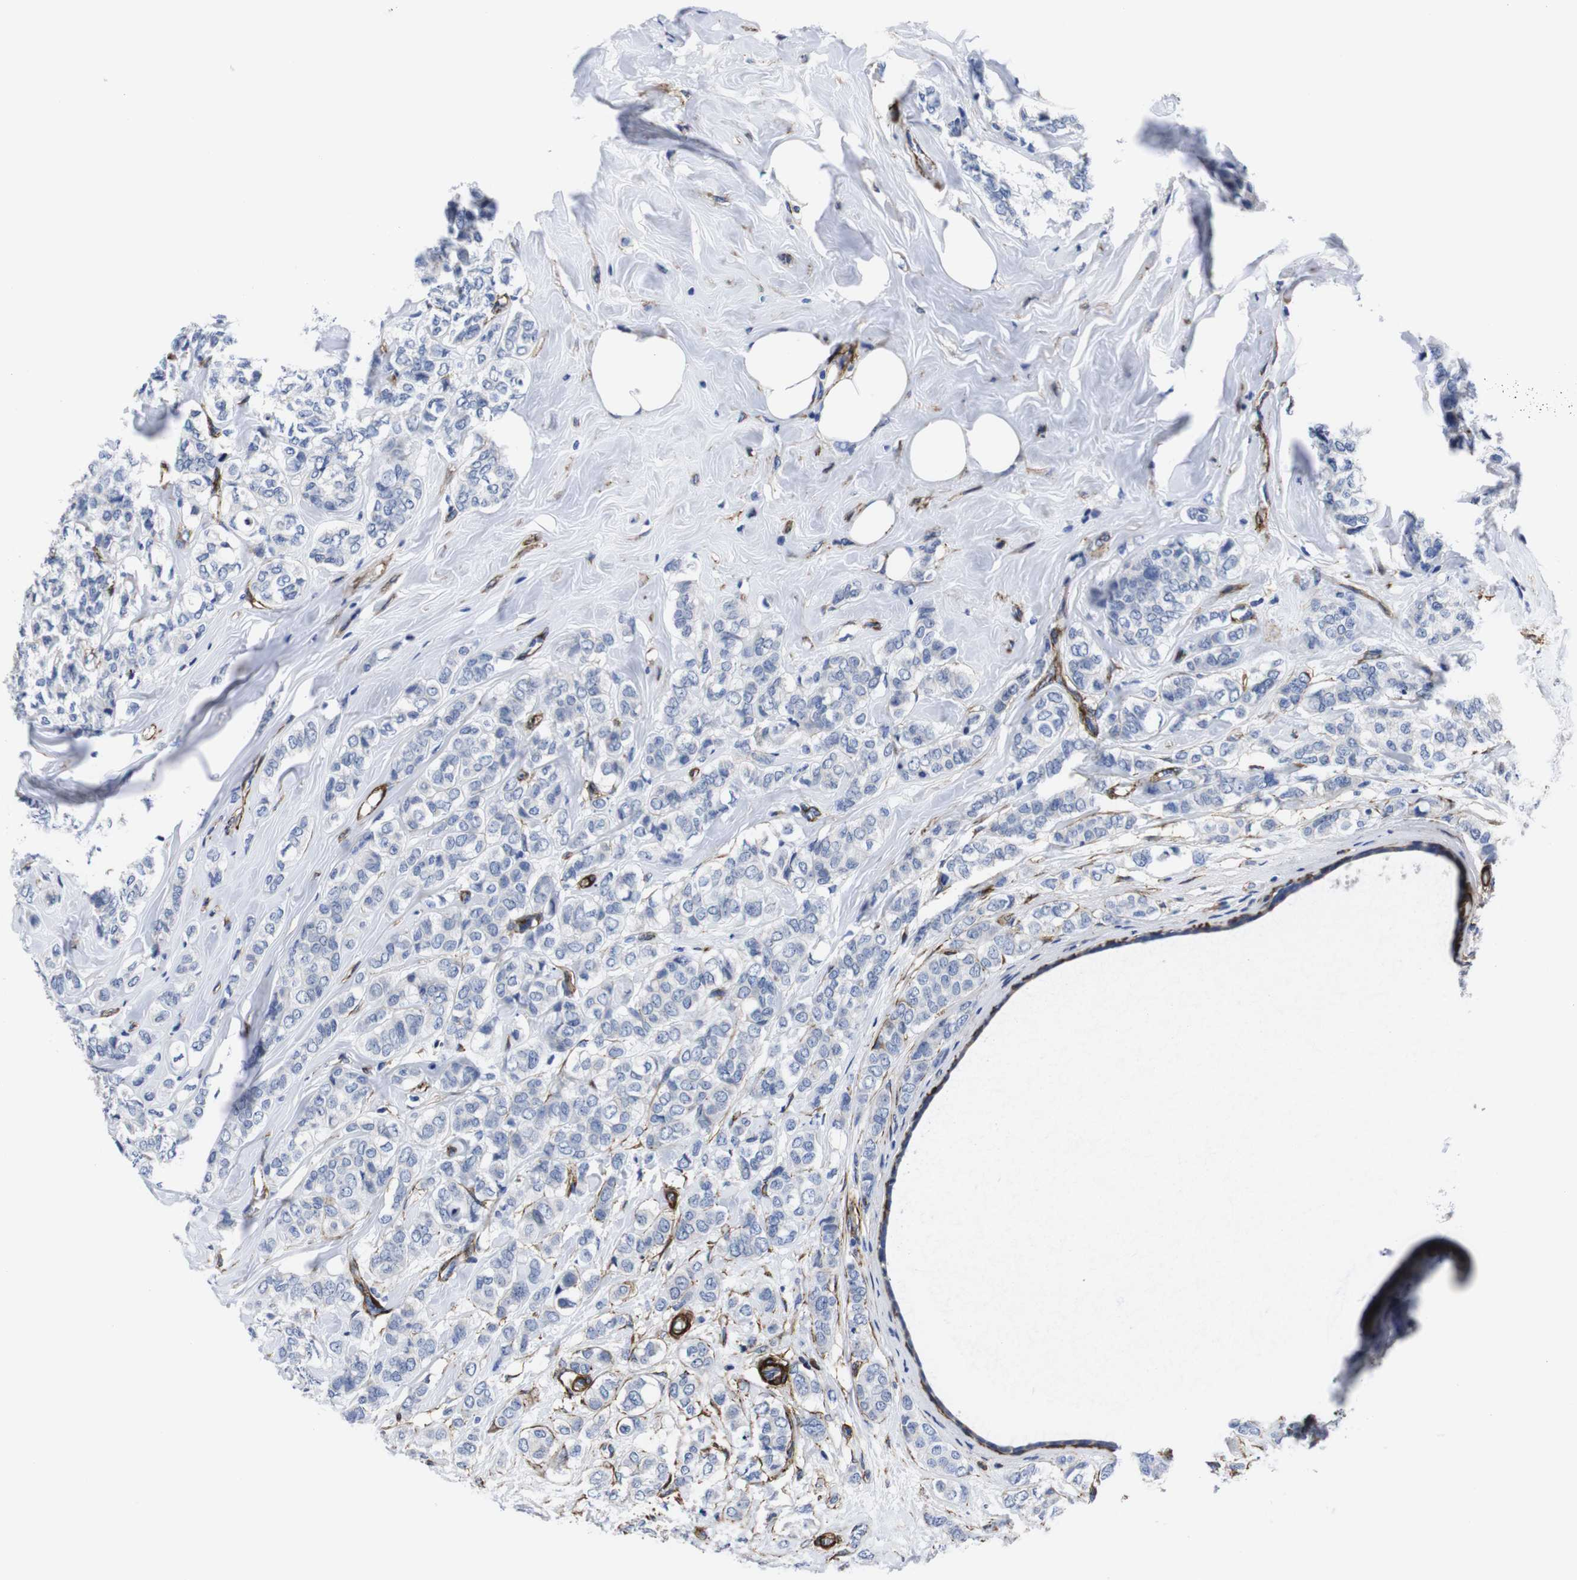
{"staining": {"intensity": "negative", "quantity": "none", "location": "none"}, "tissue": "breast cancer", "cell_type": "Tumor cells", "image_type": "cancer", "snomed": [{"axis": "morphology", "description": "Lobular carcinoma"}, {"axis": "topography", "description": "Breast"}], "caption": "High power microscopy micrograph of an immunohistochemistry (IHC) photomicrograph of lobular carcinoma (breast), revealing no significant expression in tumor cells.", "gene": "WNT10A", "patient": {"sex": "female", "age": 60}}